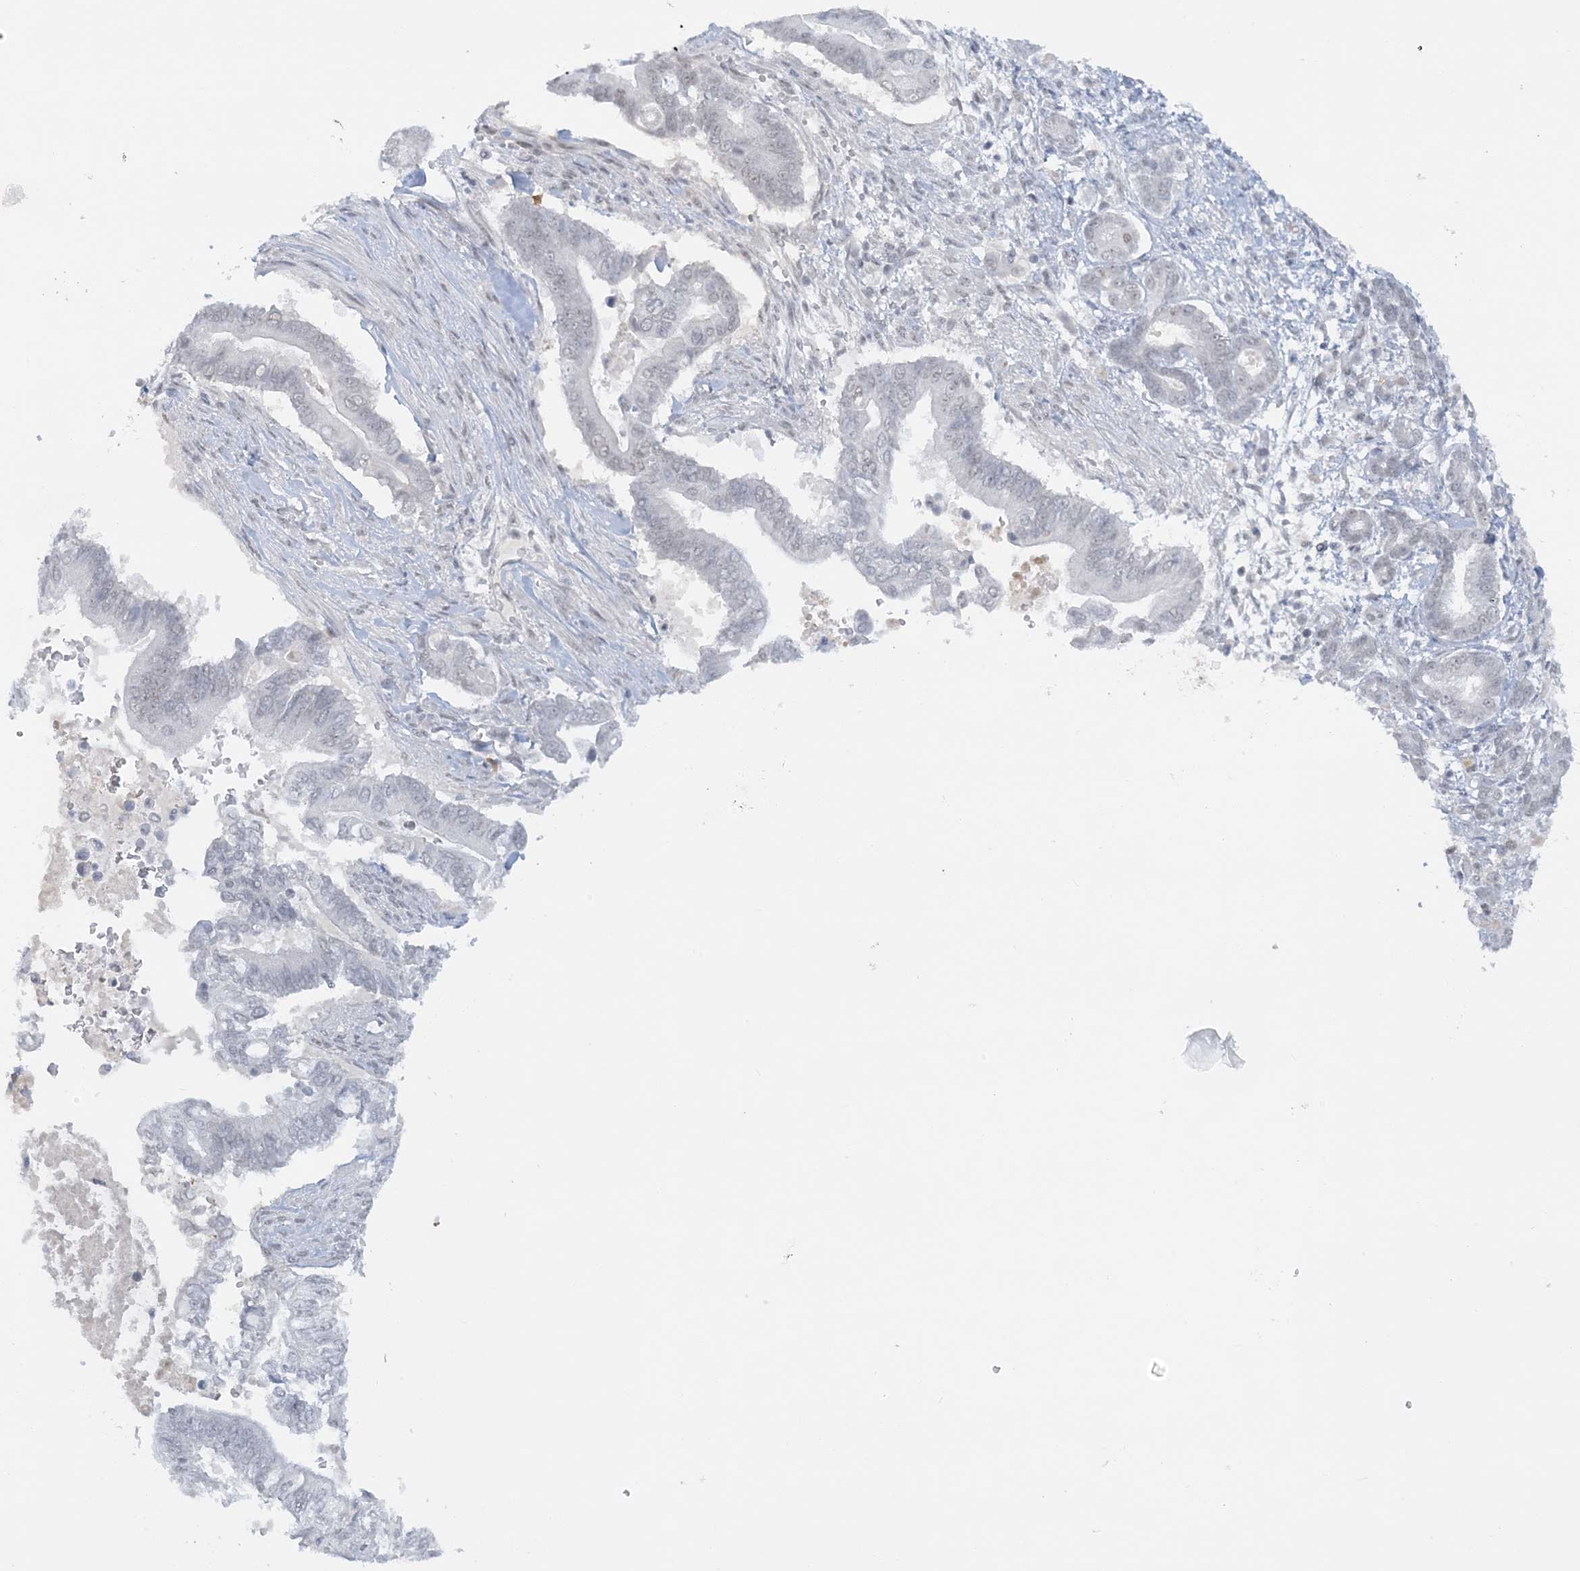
{"staining": {"intensity": "negative", "quantity": "none", "location": "none"}, "tissue": "pancreatic cancer", "cell_type": "Tumor cells", "image_type": "cancer", "snomed": [{"axis": "morphology", "description": "Adenocarcinoma, NOS"}, {"axis": "topography", "description": "Pancreas"}], "caption": "Immunohistochemistry (IHC) photomicrograph of neoplastic tissue: human adenocarcinoma (pancreatic) stained with DAB demonstrates no significant protein positivity in tumor cells. Brightfield microscopy of immunohistochemistry stained with DAB (3,3'-diaminobenzidine) (brown) and hematoxylin (blue), captured at high magnification.", "gene": "KMT2D", "patient": {"sex": "male", "age": 68}}